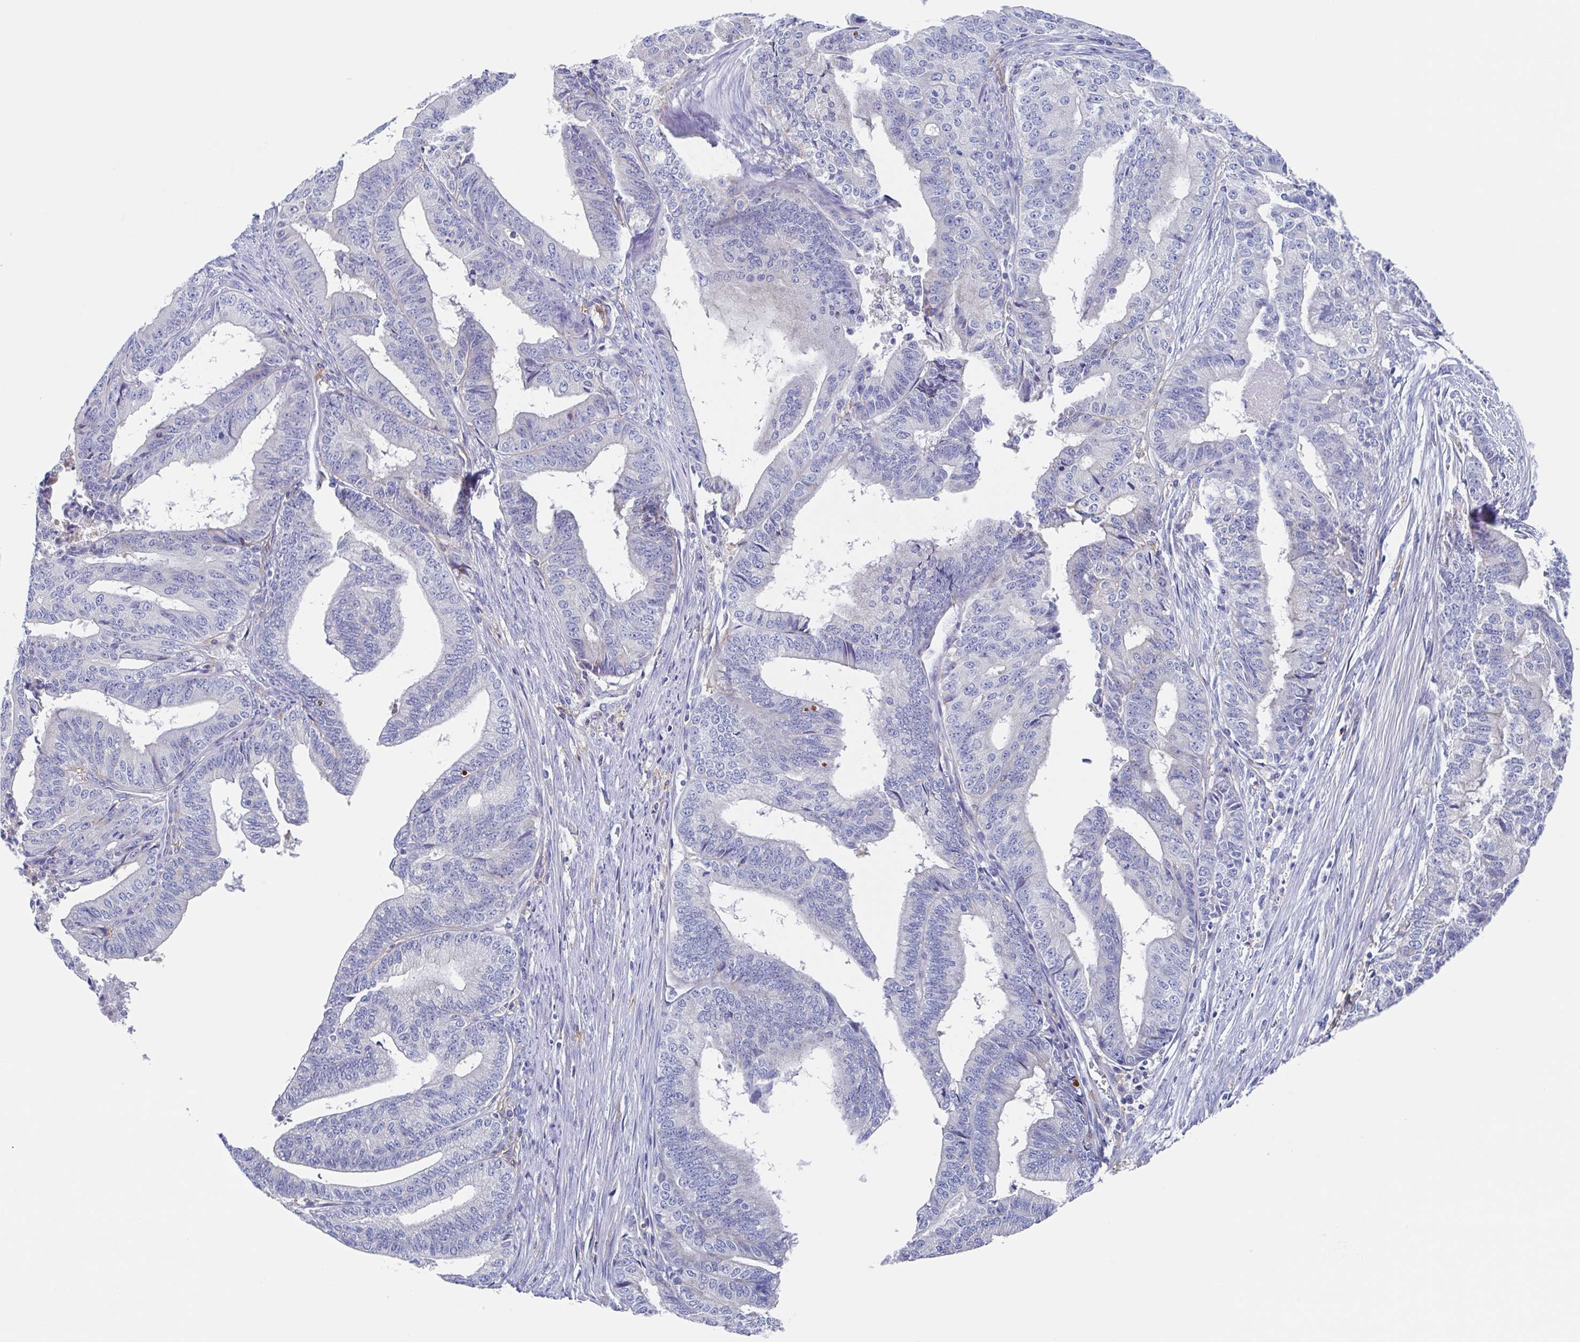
{"staining": {"intensity": "negative", "quantity": "none", "location": "none"}, "tissue": "endometrial cancer", "cell_type": "Tumor cells", "image_type": "cancer", "snomed": [{"axis": "morphology", "description": "Adenocarcinoma, NOS"}, {"axis": "topography", "description": "Endometrium"}], "caption": "Endometrial adenocarcinoma was stained to show a protein in brown. There is no significant staining in tumor cells. Brightfield microscopy of IHC stained with DAB (3,3'-diaminobenzidine) (brown) and hematoxylin (blue), captured at high magnification.", "gene": "FCGR3A", "patient": {"sex": "female", "age": 65}}